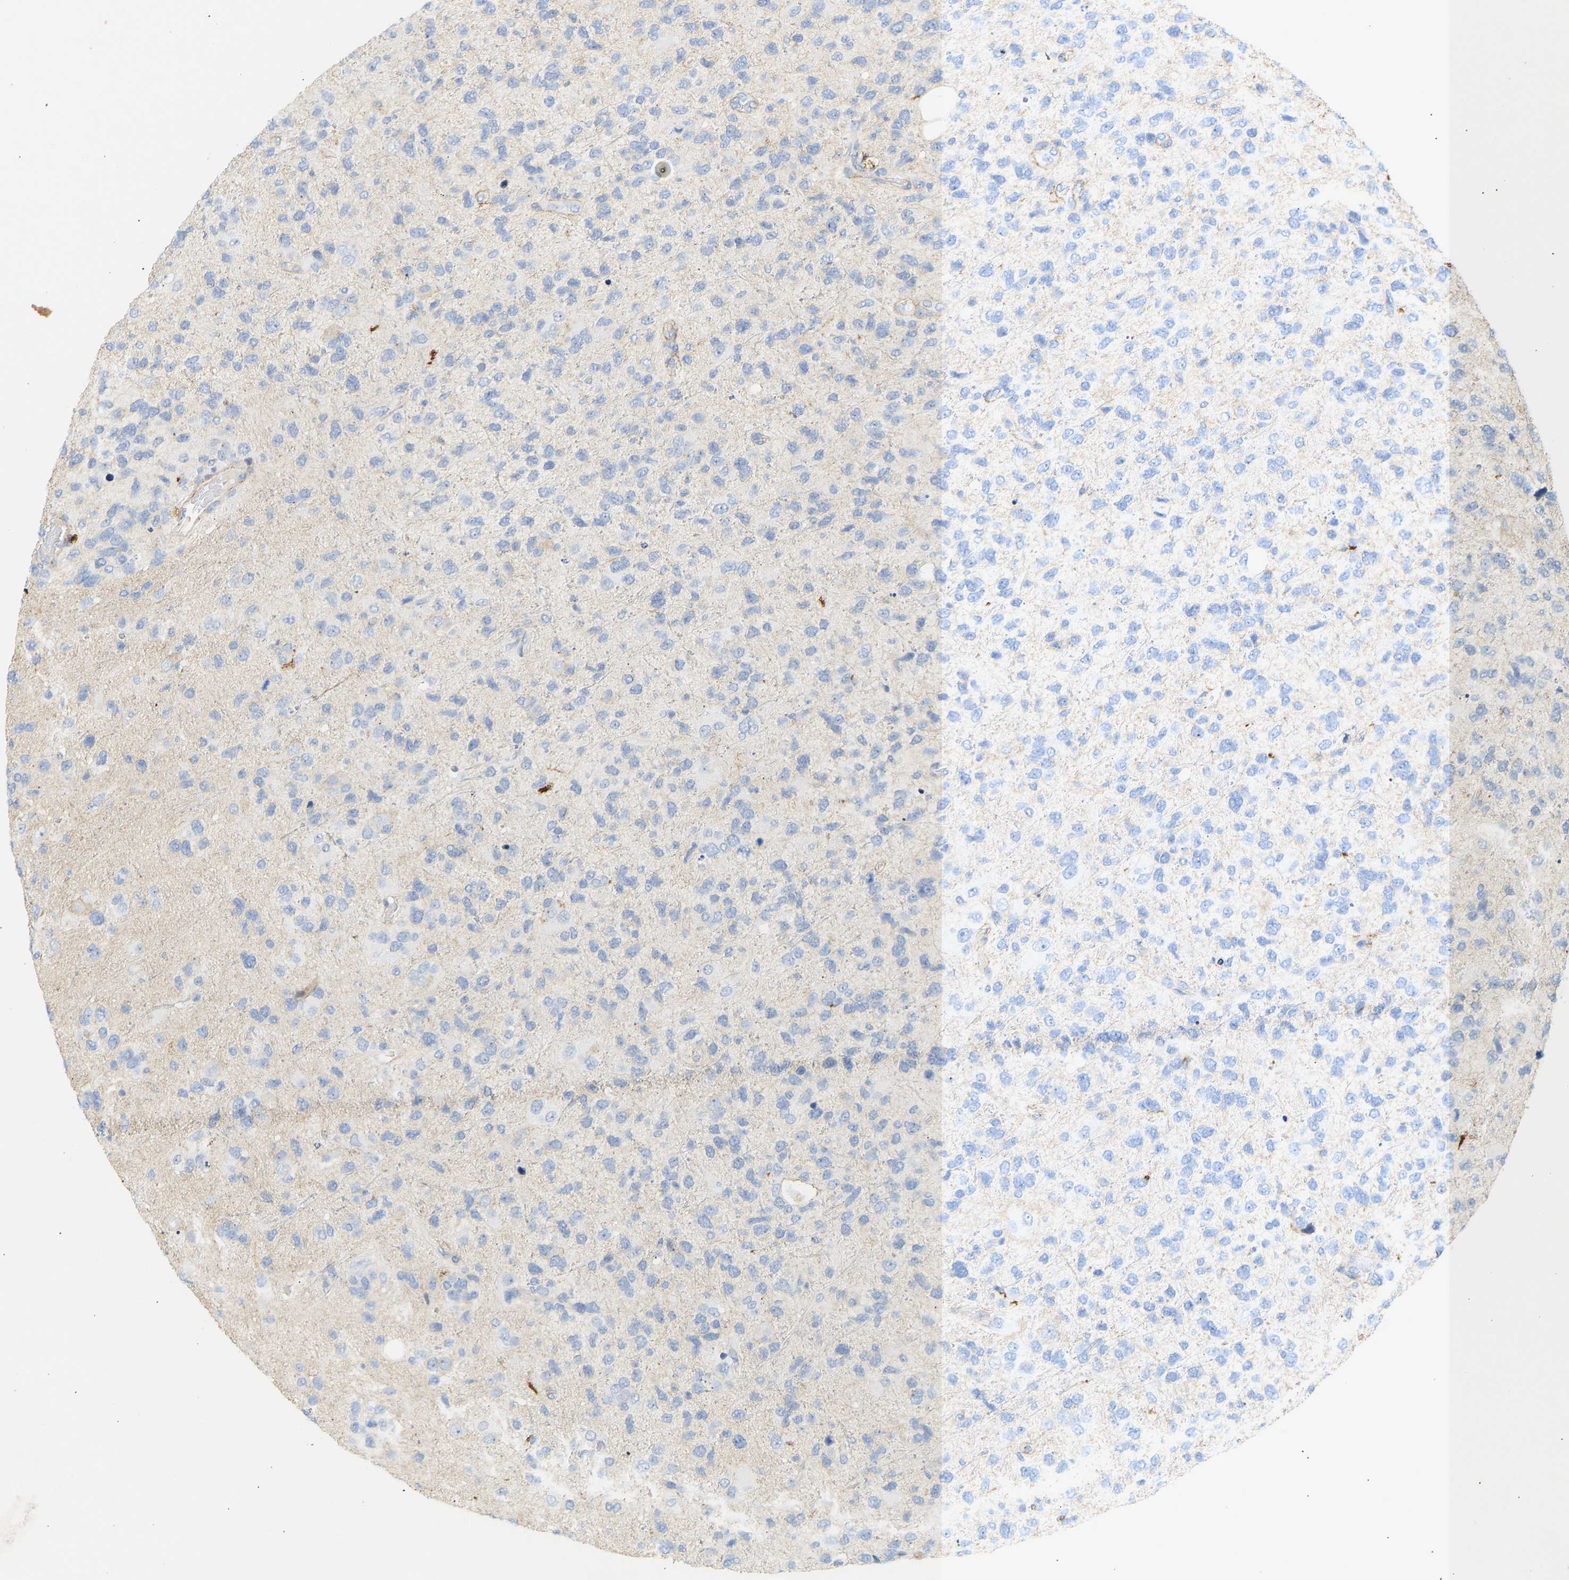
{"staining": {"intensity": "negative", "quantity": "none", "location": "none"}, "tissue": "glioma", "cell_type": "Tumor cells", "image_type": "cancer", "snomed": [{"axis": "morphology", "description": "Glioma, malignant, High grade"}, {"axis": "topography", "description": "Brain"}], "caption": "Immunohistochemical staining of malignant glioma (high-grade) reveals no significant staining in tumor cells.", "gene": "BVES", "patient": {"sex": "female", "age": 58}}